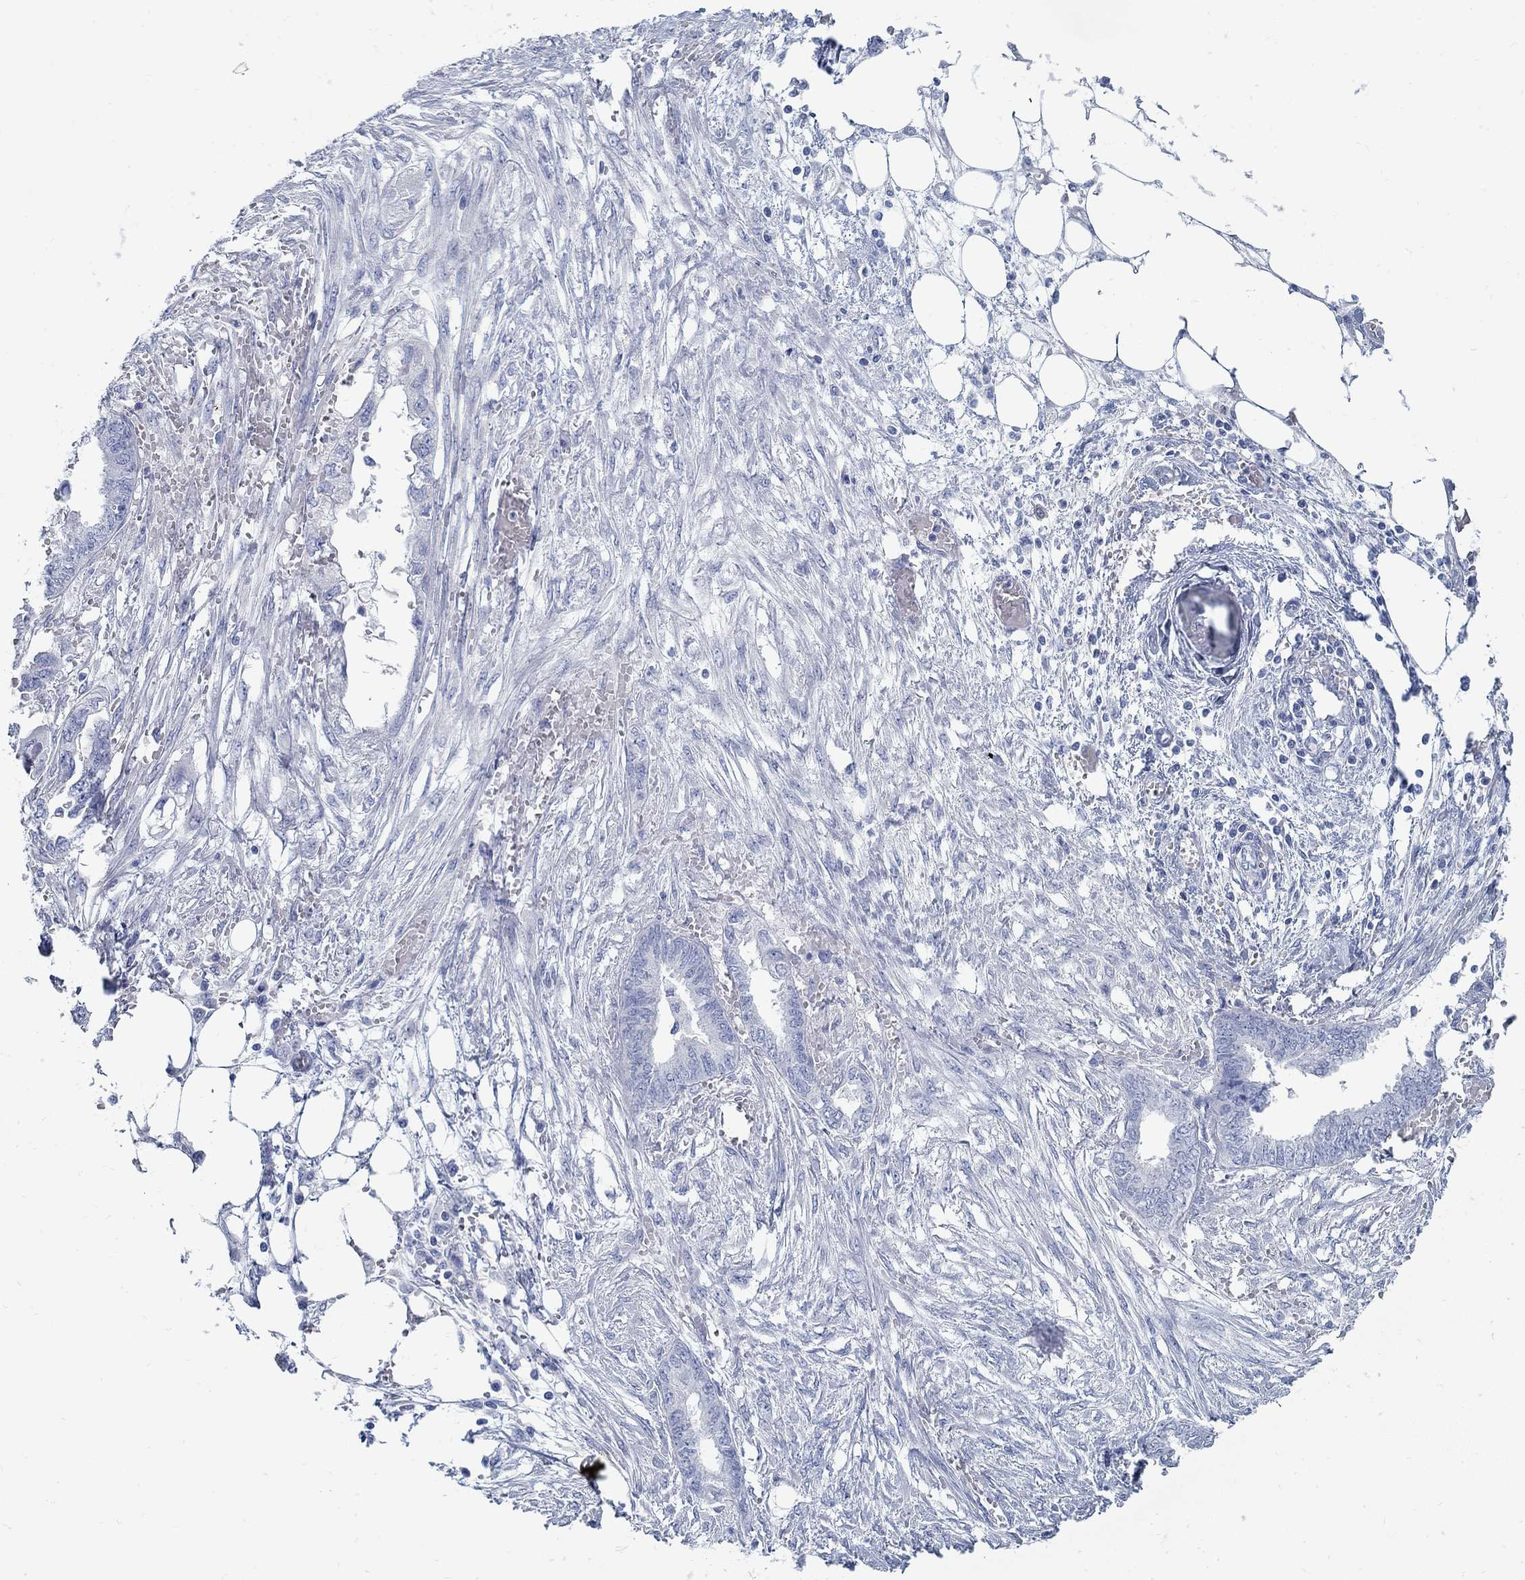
{"staining": {"intensity": "negative", "quantity": "none", "location": "none"}, "tissue": "endometrial cancer", "cell_type": "Tumor cells", "image_type": "cancer", "snomed": [{"axis": "morphology", "description": "Adenocarcinoma, NOS"}, {"axis": "morphology", "description": "Adenocarcinoma, metastatic, NOS"}, {"axis": "topography", "description": "Adipose tissue"}, {"axis": "topography", "description": "Endometrium"}], "caption": "Photomicrograph shows no protein staining in tumor cells of endometrial cancer (metastatic adenocarcinoma) tissue. Brightfield microscopy of IHC stained with DAB (brown) and hematoxylin (blue), captured at high magnification.", "gene": "C15orf39", "patient": {"sex": "female", "age": 67}}